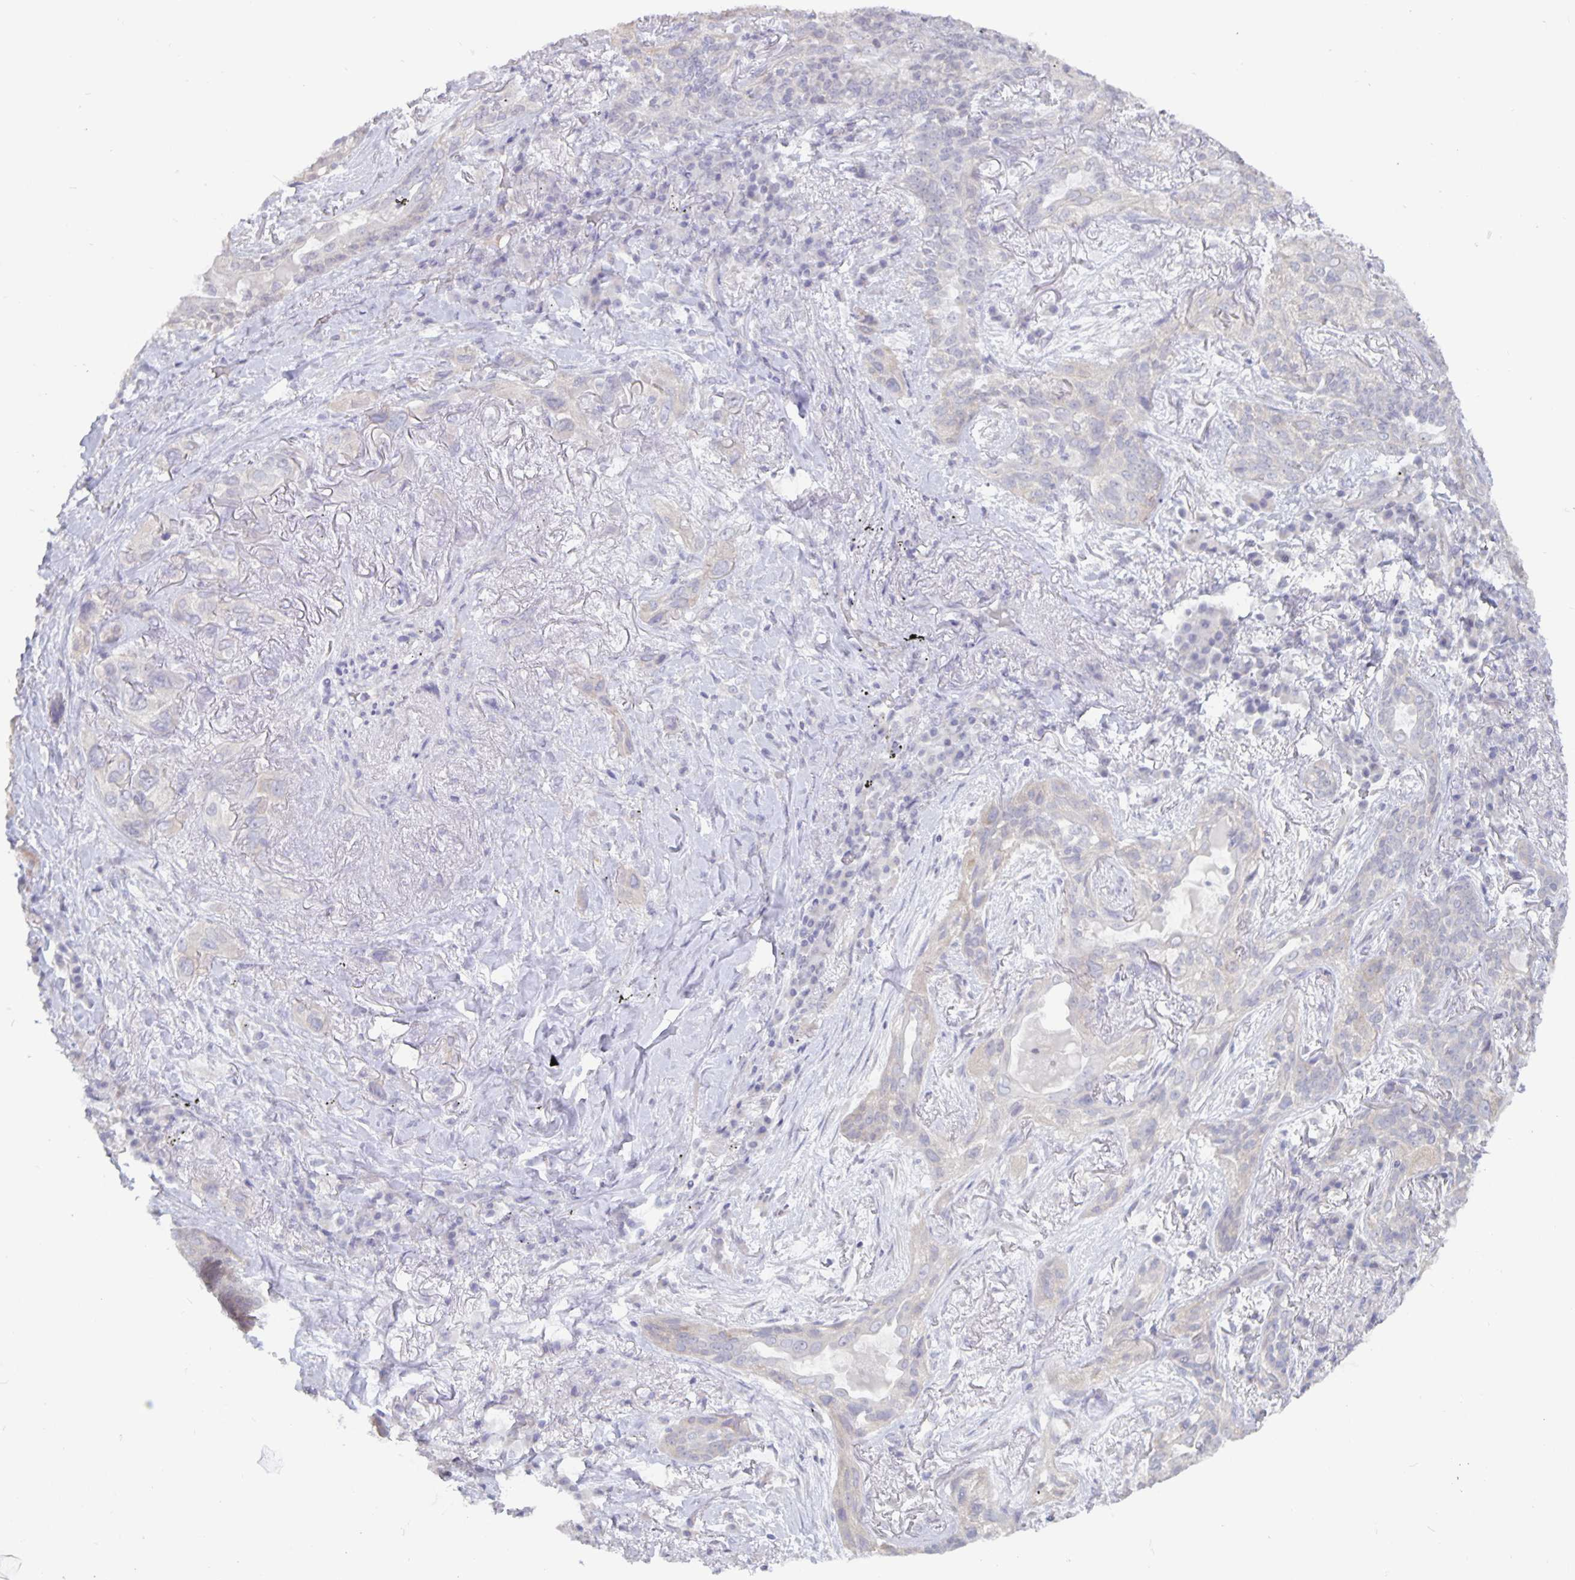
{"staining": {"intensity": "negative", "quantity": "none", "location": "none"}, "tissue": "lung cancer", "cell_type": "Tumor cells", "image_type": "cancer", "snomed": [{"axis": "morphology", "description": "Squamous cell carcinoma, NOS"}, {"axis": "topography", "description": "Lung"}], "caption": "This is an IHC image of human lung squamous cell carcinoma. There is no positivity in tumor cells.", "gene": "PLCB3", "patient": {"sex": "female", "age": 70}}